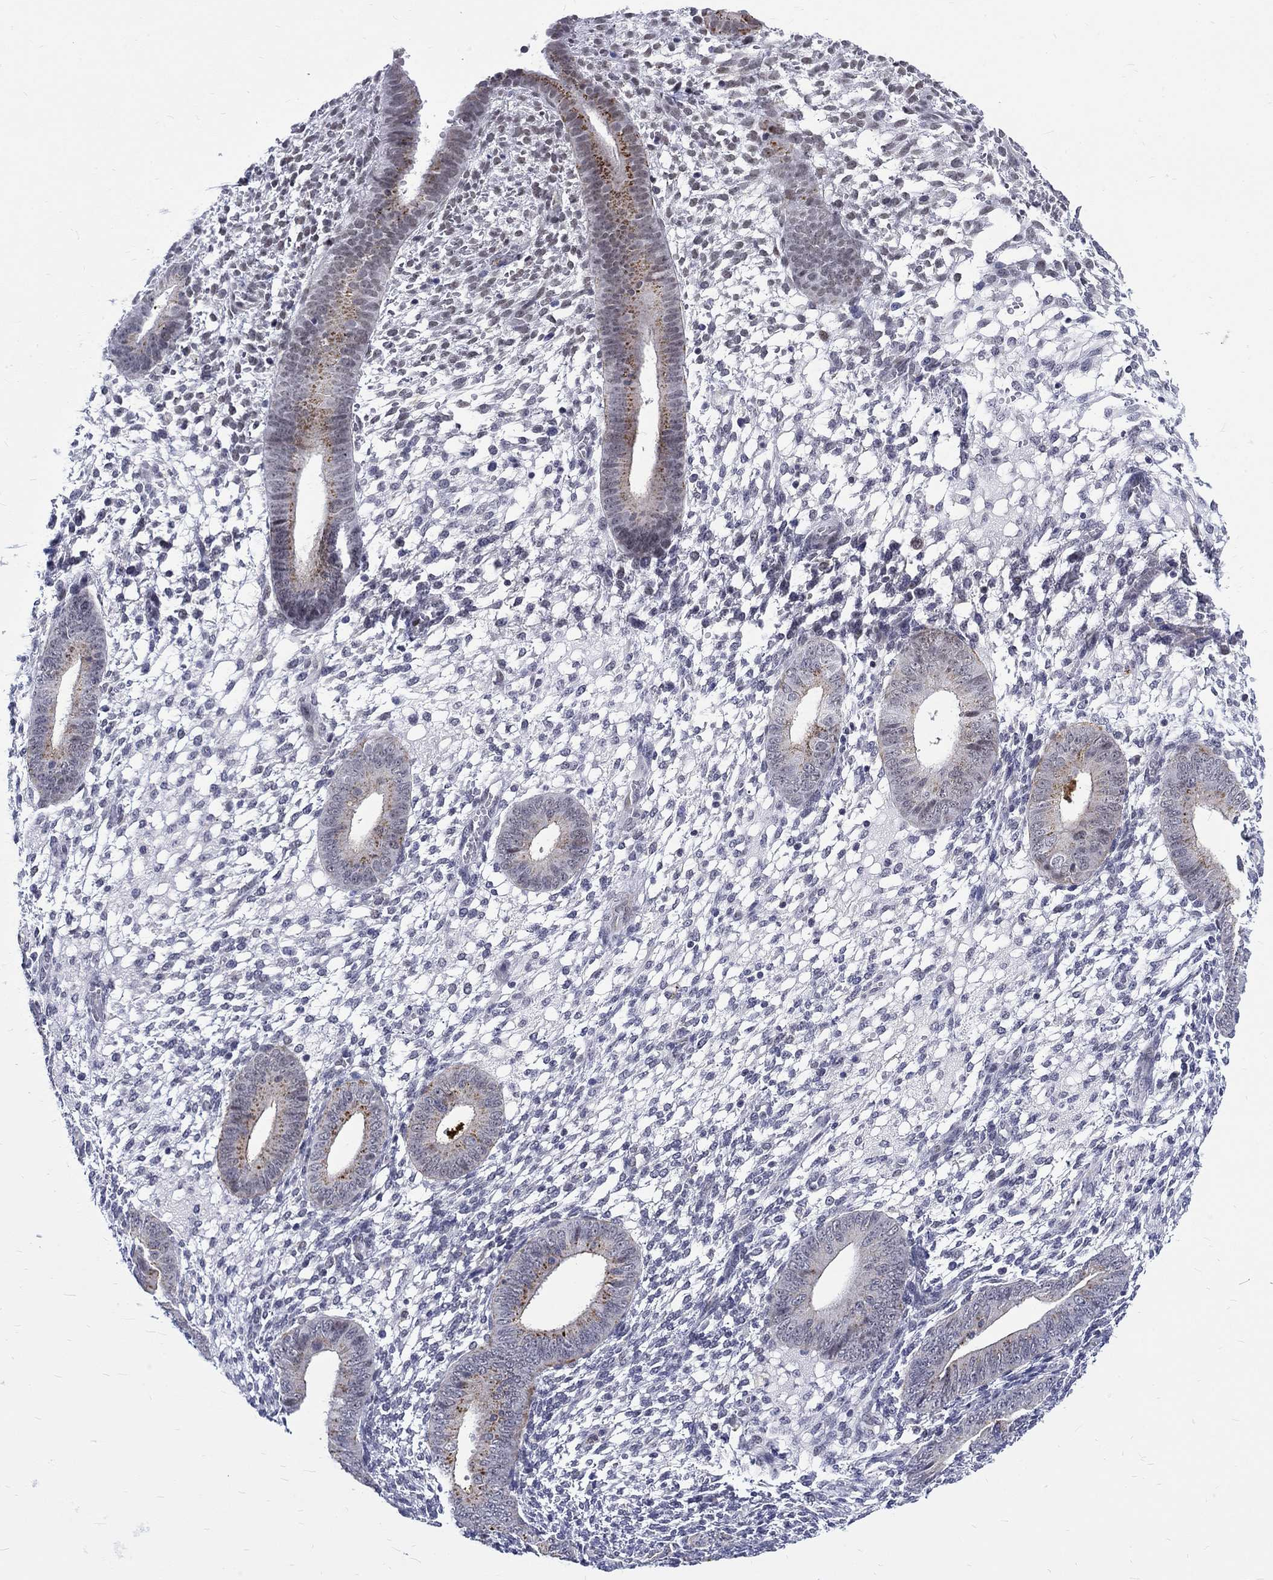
{"staining": {"intensity": "negative", "quantity": "none", "location": "none"}, "tissue": "endometrium", "cell_type": "Cells in endometrial stroma", "image_type": "normal", "snomed": [{"axis": "morphology", "description": "Normal tissue, NOS"}, {"axis": "topography", "description": "Endometrium"}], "caption": "The histopathology image reveals no staining of cells in endometrial stroma in normal endometrium.", "gene": "ST6GALNAC1", "patient": {"sex": "female", "age": 39}}